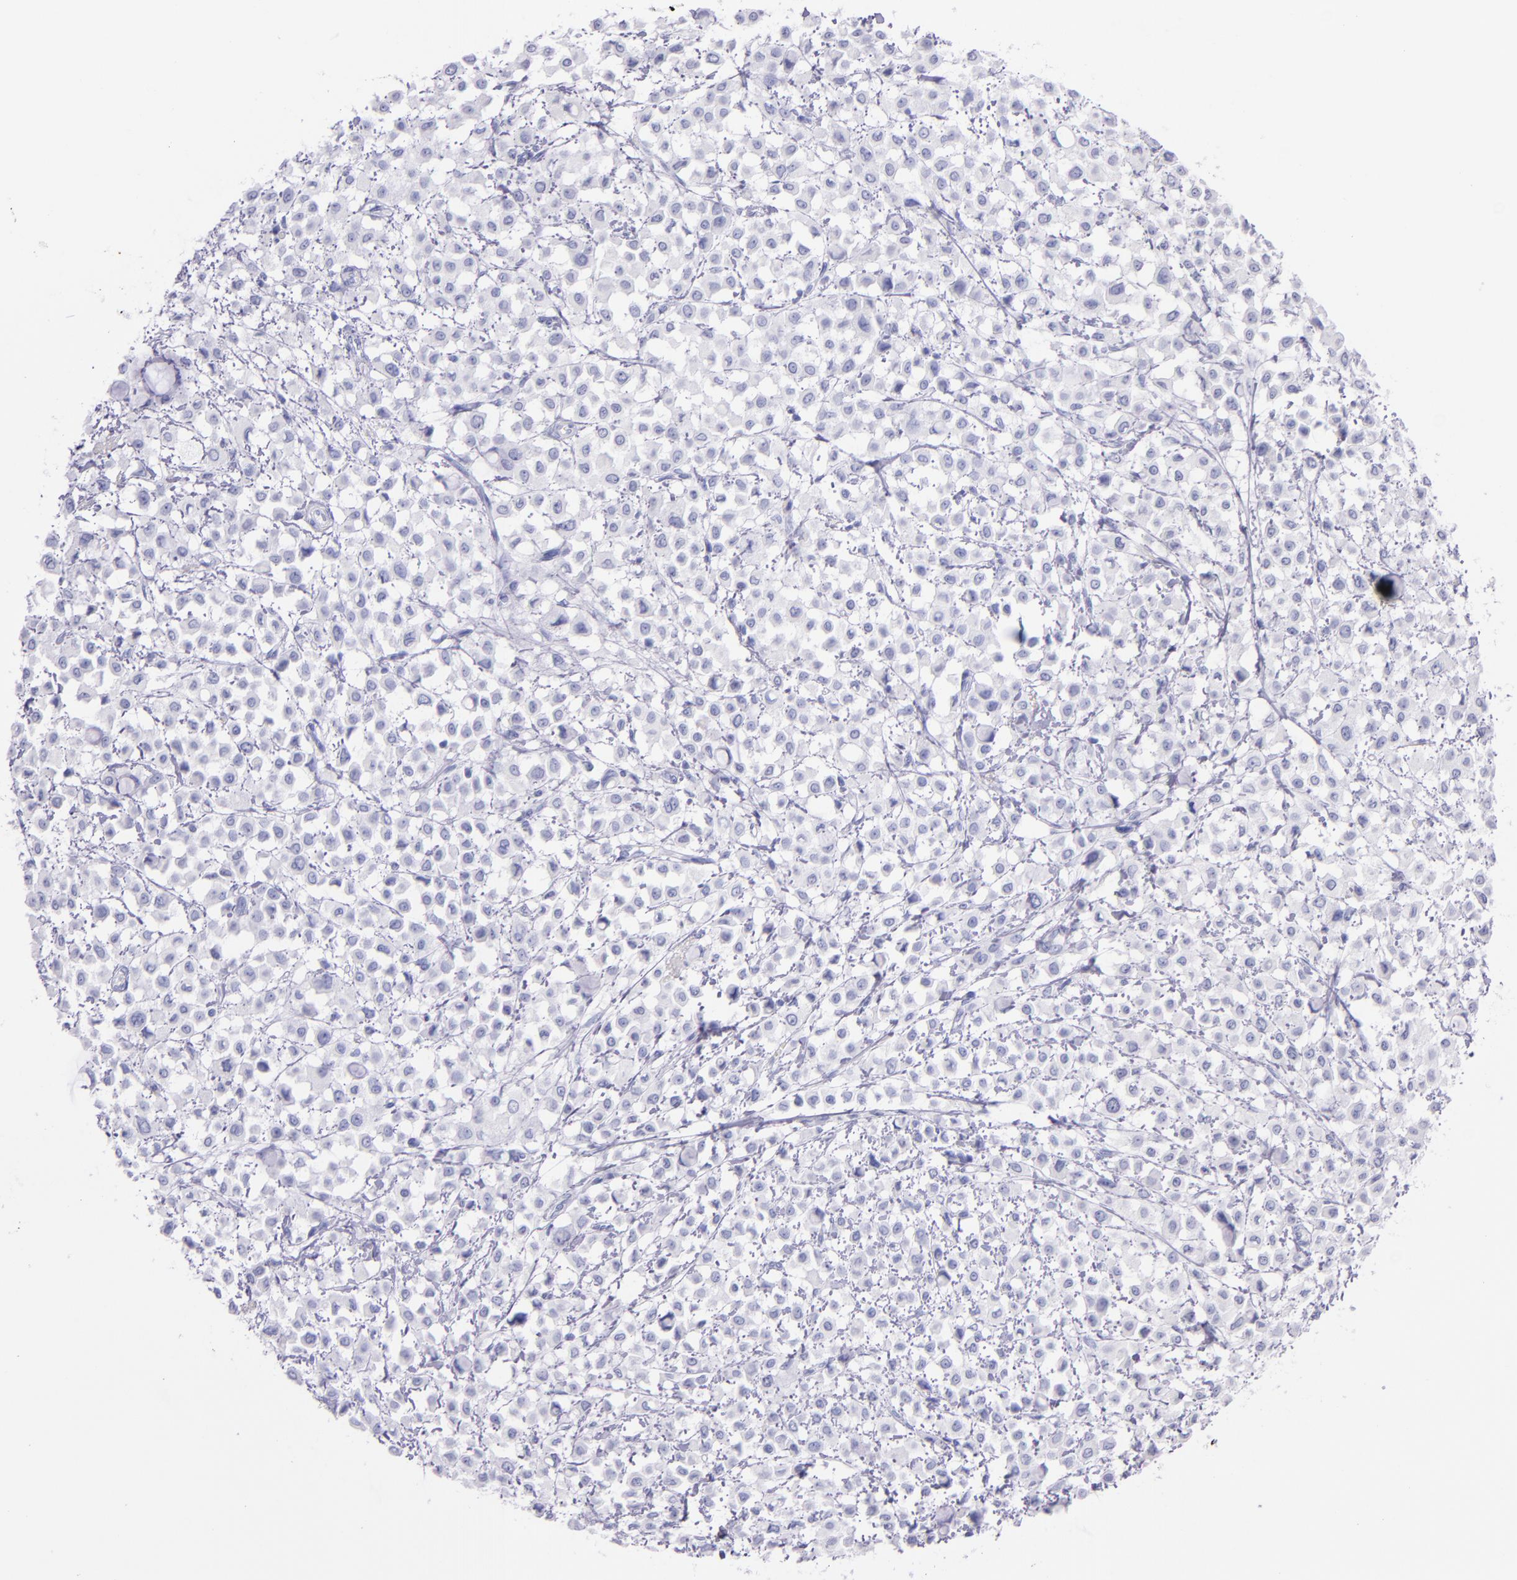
{"staining": {"intensity": "negative", "quantity": "none", "location": "none"}, "tissue": "breast cancer", "cell_type": "Tumor cells", "image_type": "cancer", "snomed": [{"axis": "morphology", "description": "Lobular carcinoma"}, {"axis": "topography", "description": "Breast"}], "caption": "High magnification brightfield microscopy of lobular carcinoma (breast) stained with DAB (brown) and counterstained with hematoxylin (blue): tumor cells show no significant expression.", "gene": "SFTPB", "patient": {"sex": "female", "age": 85}}